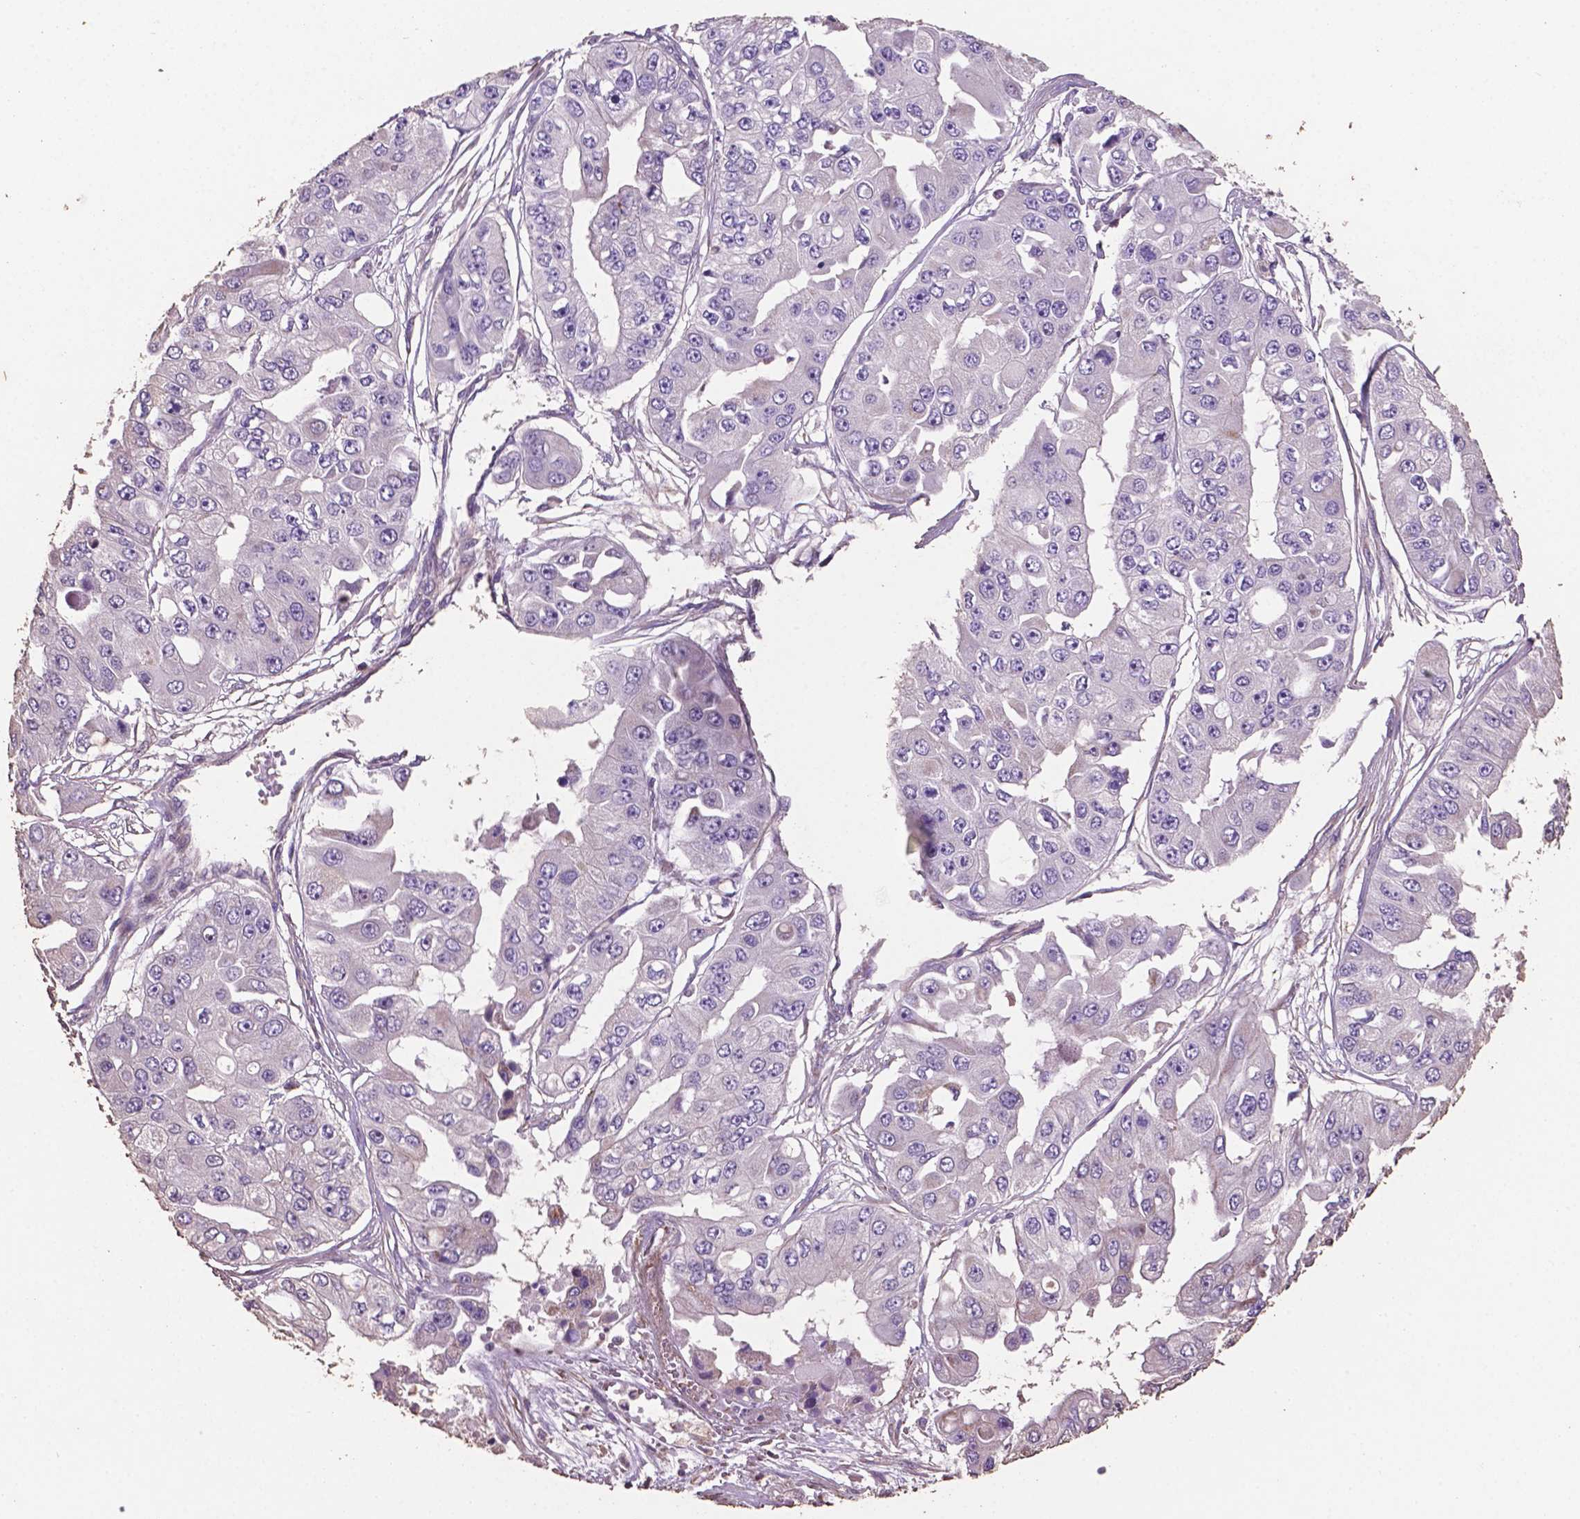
{"staining": {"intensity": "negative", "quantity": "none", "location": "none"}, "tissue": "ovarian cancer", "cell_type": "Tumor cells", "image_type": "cancer", "snomed": [{"axis": "morphology", "description": "Cystadenocarcinoma, serous, NOS"}, {"axis": "topography", "description": "Ovary"}], "caption": "DAB immunohistochemical staining of ovarian cancer (serous cystadenocarcinoma) shows no significant expression in tumor cells.", "gene": "COMMD4", "patient": {"sex": "female", "age": 56}}